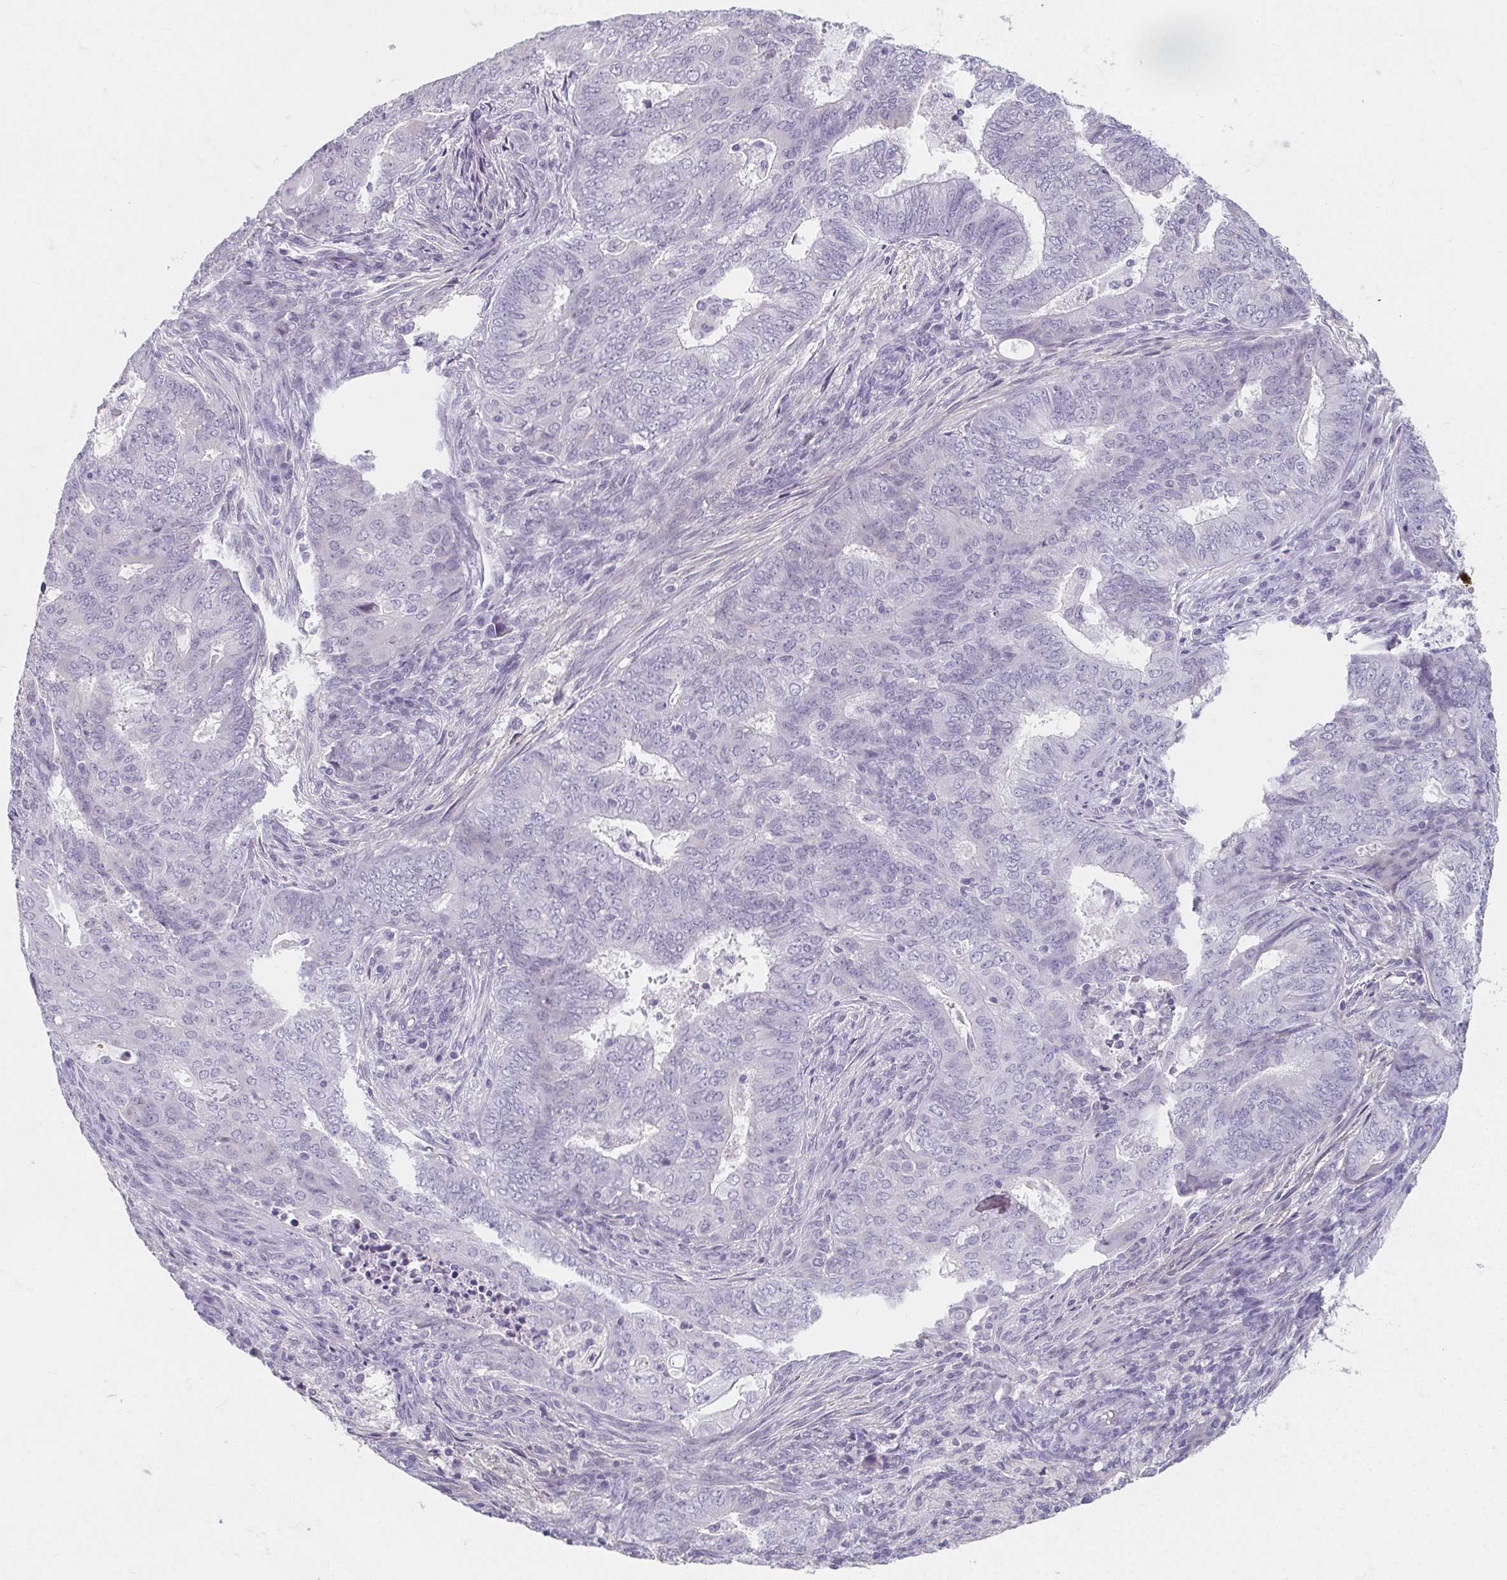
{"staining": {"intensity": "negative", "quantity": "none", "location": "none"}, "tissue": "endometrial cancer", "cell_type": "Tumor cells", "image_type": "cancer", "snomed": [{"axis": "morphology", "description": "Adenocarcinoma, NOS"}, {"axis": "topography", "description": "Endometrium"}], "caption": "DAB (3,3'-diaminobenzidine) immunohistochemical staining of adenocarcinoma (endometrial) displays no significant expression in tumor cells.", "gene": "CAMKV", "patient": {"sex": "female", "age": 62}}